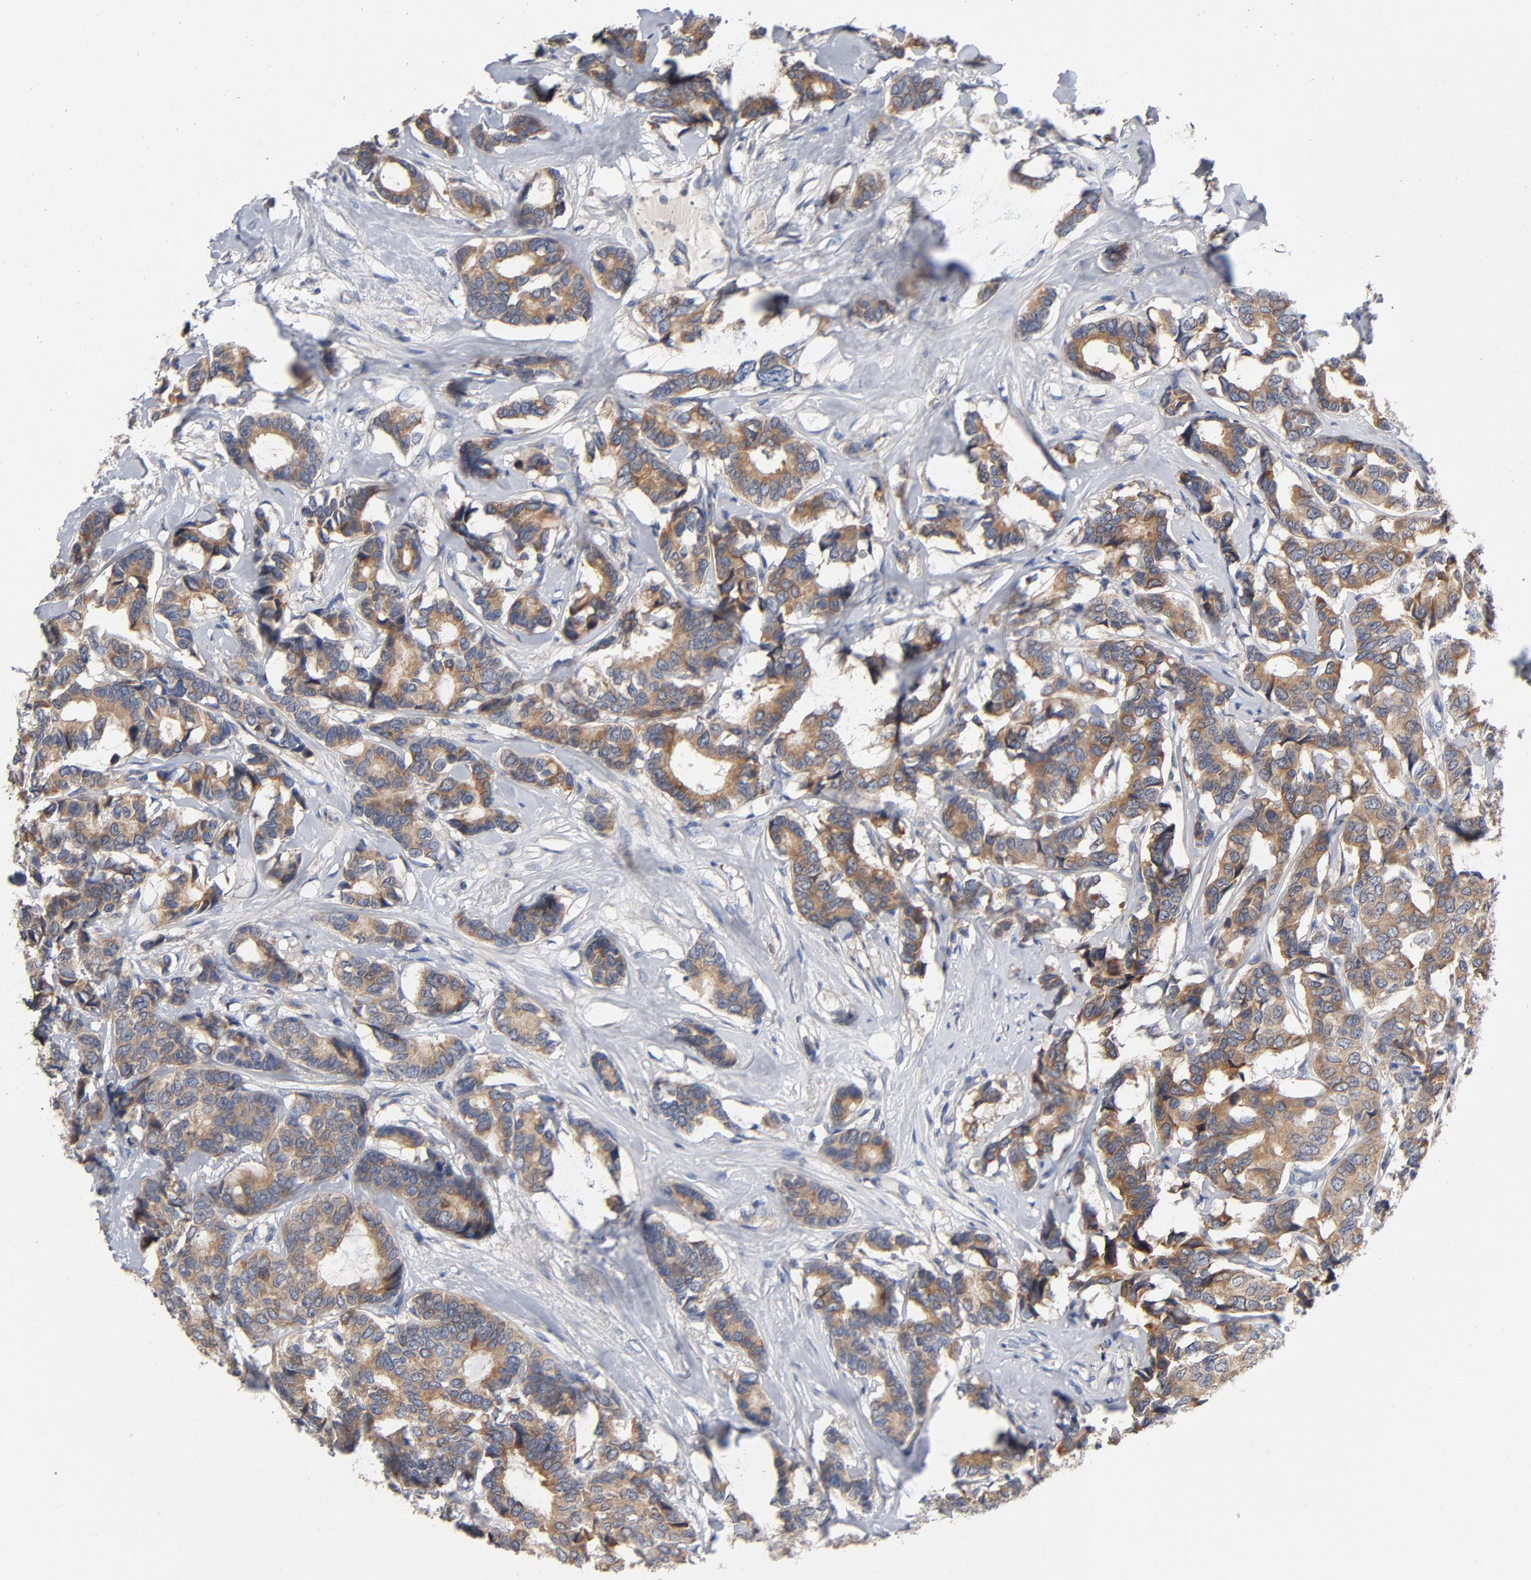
{"staining": {"intensity": "moderate", "quantity": ">75%", "location": "cytoplasmic/membranous"}, "tissue": "breast cancer", "cell_type": "Tumor cells", "image_type": "cancer", "snomed": [{"axis": "morphology", "description": "Duct carcinoma"}, {"axis": "topography", "description": "Breast"}], "caption": "Moderate cytoplasmic/membranous expression is identified in approximately >75% of tumor cells in breast intraductal carcinoma.", "gene": "CCDC134", "patient": {"sex": "female", "age": 87}}